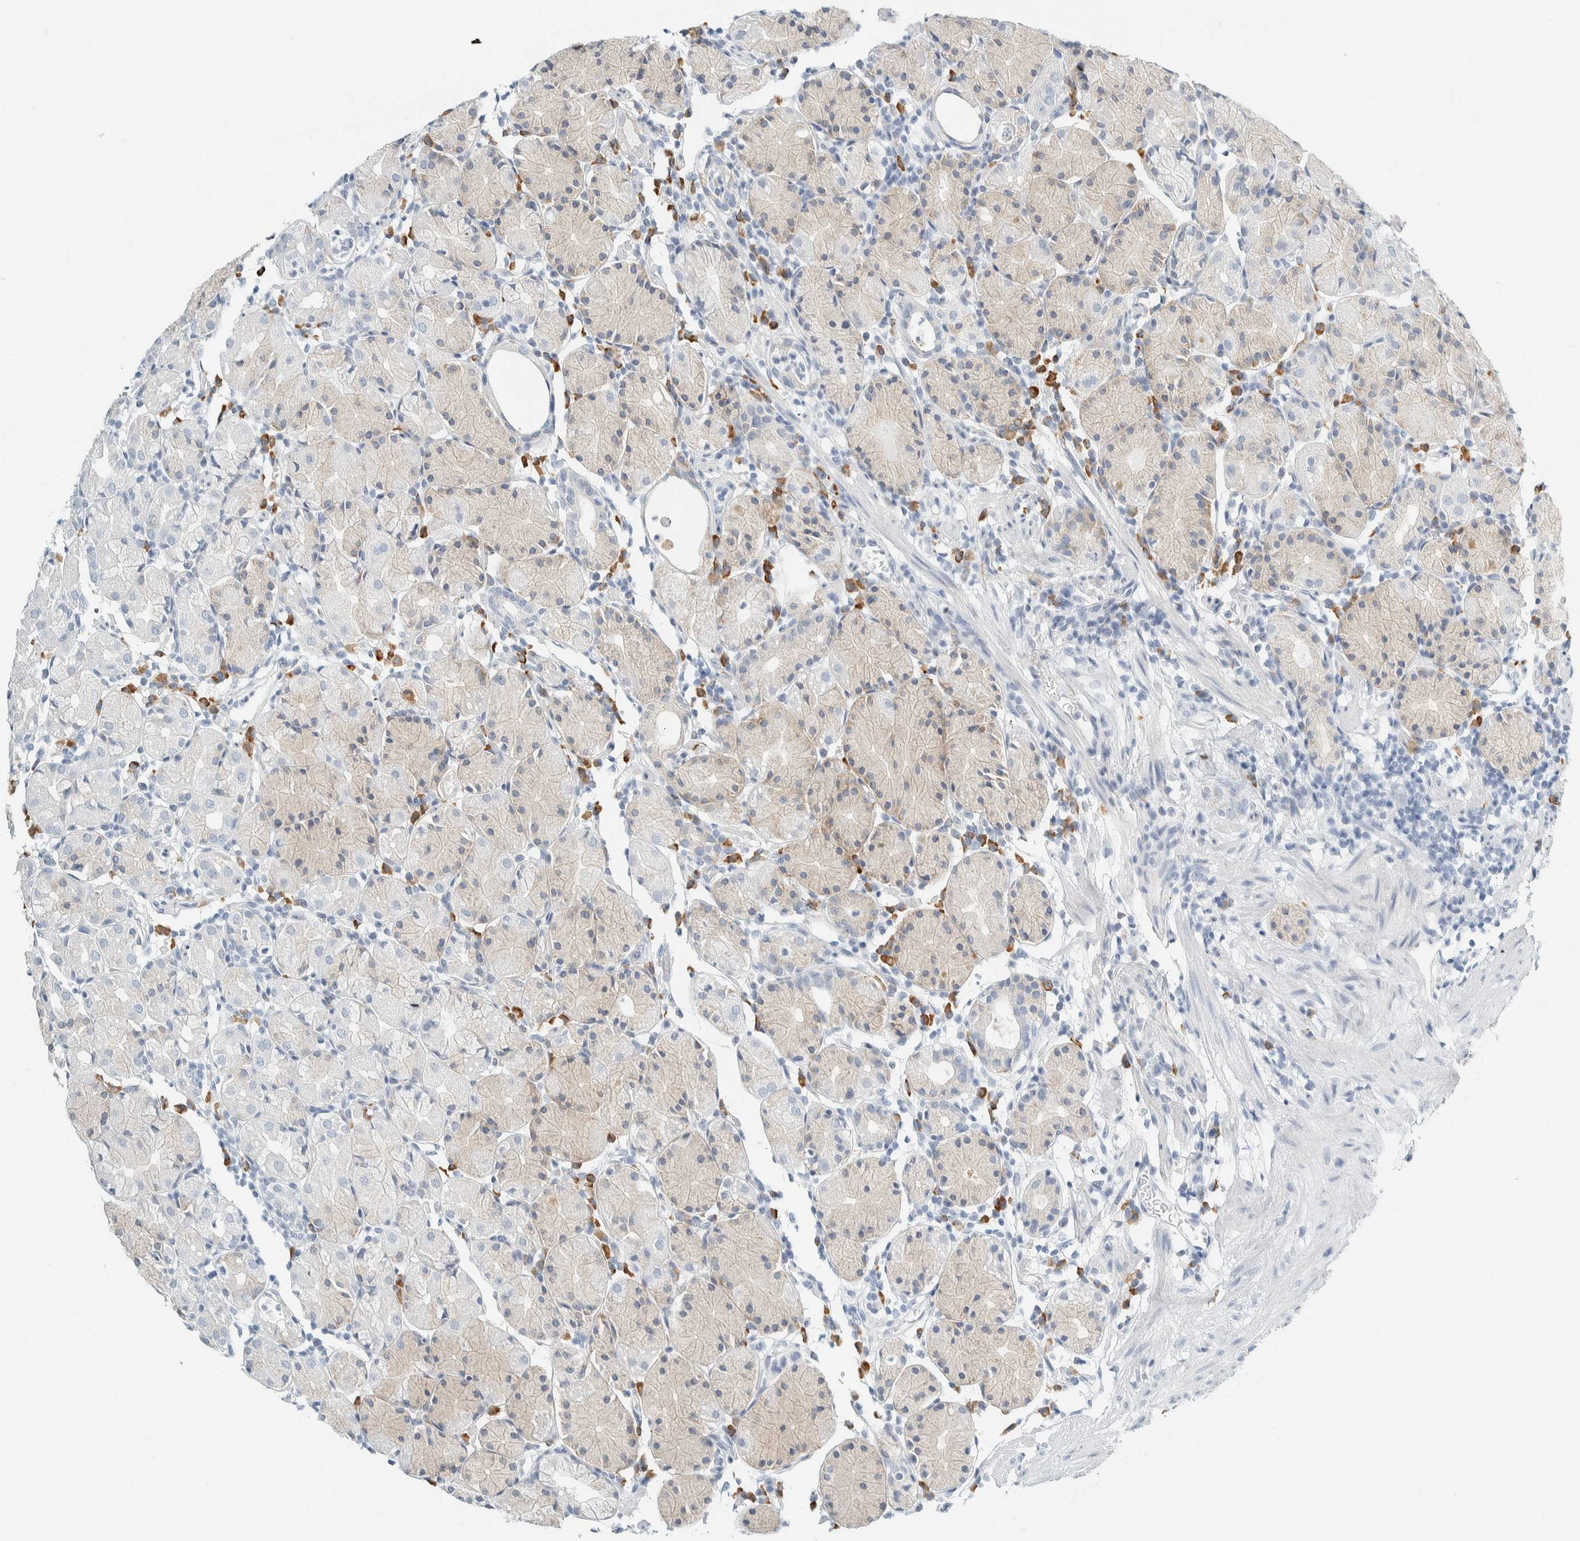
{"staining": {"intensity": "moderate", "quantity": "<25%", "location": "cytoplasmic/membranous"}, "tissue": "stomach", "cell_type": "Glandular cells", "image_type": "normal", "snomed": [{"axis": "morphology", "description": "Normal tissue, NOS"}, {"axis": "topography", "description": "Stomach"}, {"axis": "topography", "description": "Stomach, lower"}], "caption": "Immunohistochemical staining of unremarkable human stomach exhibits <25% levels of moderate cytoplasmic/membranous protein staining in approximately <25% of glandular cells. (DAB (3,3'-diaminobenzidine) = brown stain, brightfield microscopy at high magnification).", "gene": "ARHGAP27", "patient": {"sex": "female", "age": 75}}